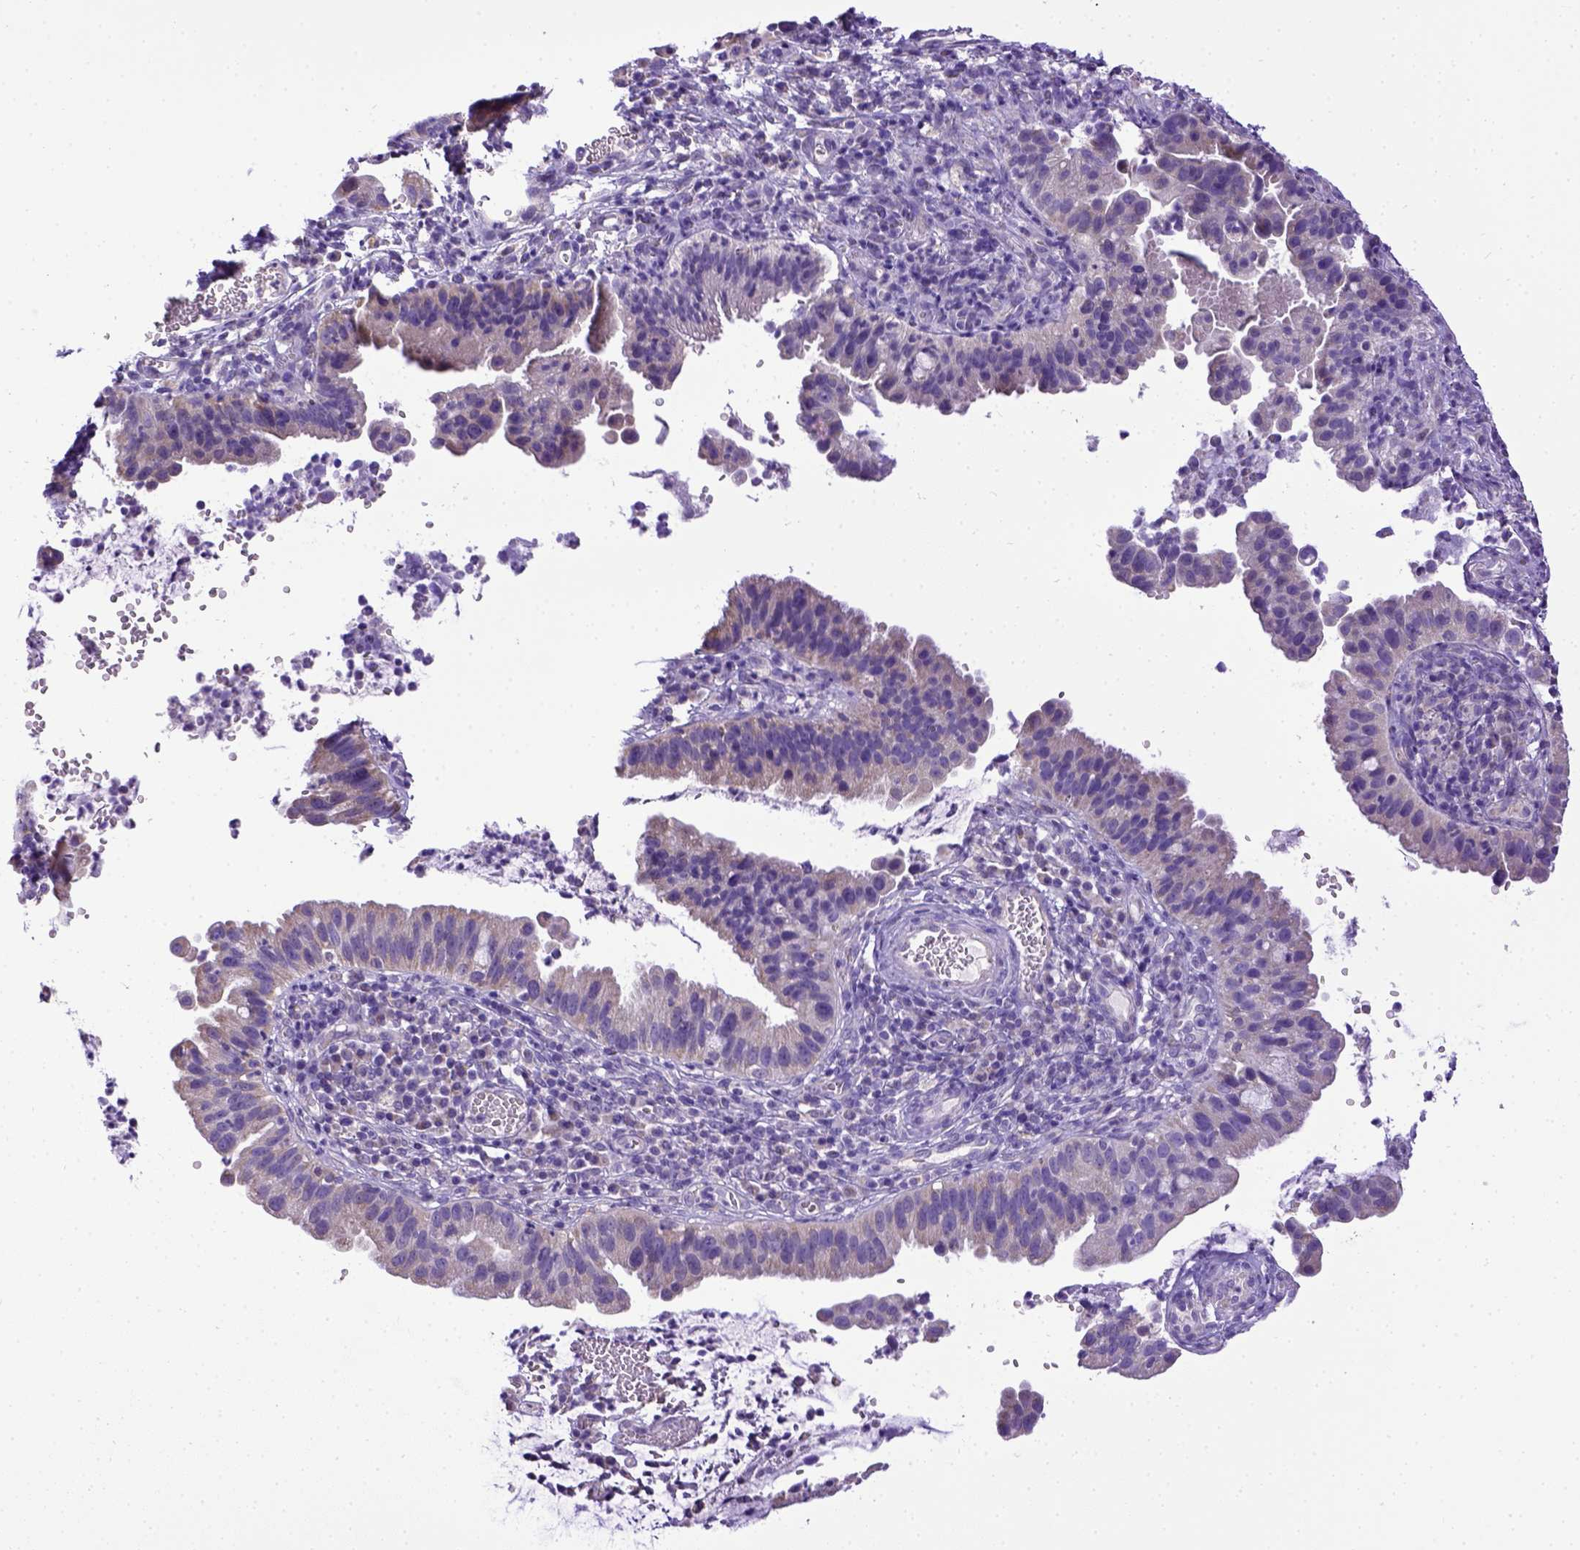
{"staining": {"intensity": "negative", "quantity": "none", "location": "none"}, "tissue": "cervical cancer", "cell_type": "Tumor cells", "image_type": "cancer", "snomed": [{"axis": "morphology", "description": "Adenocarcinoma, NOS"}, {"axis": "topography", "description": "Cervix"}], "caption": "A micrograph of cervical cancer stained for a protein displays no brown staining in tumor cells.", "gene": "SPEF1", "patient": {"sex": "female", "age": 34}}